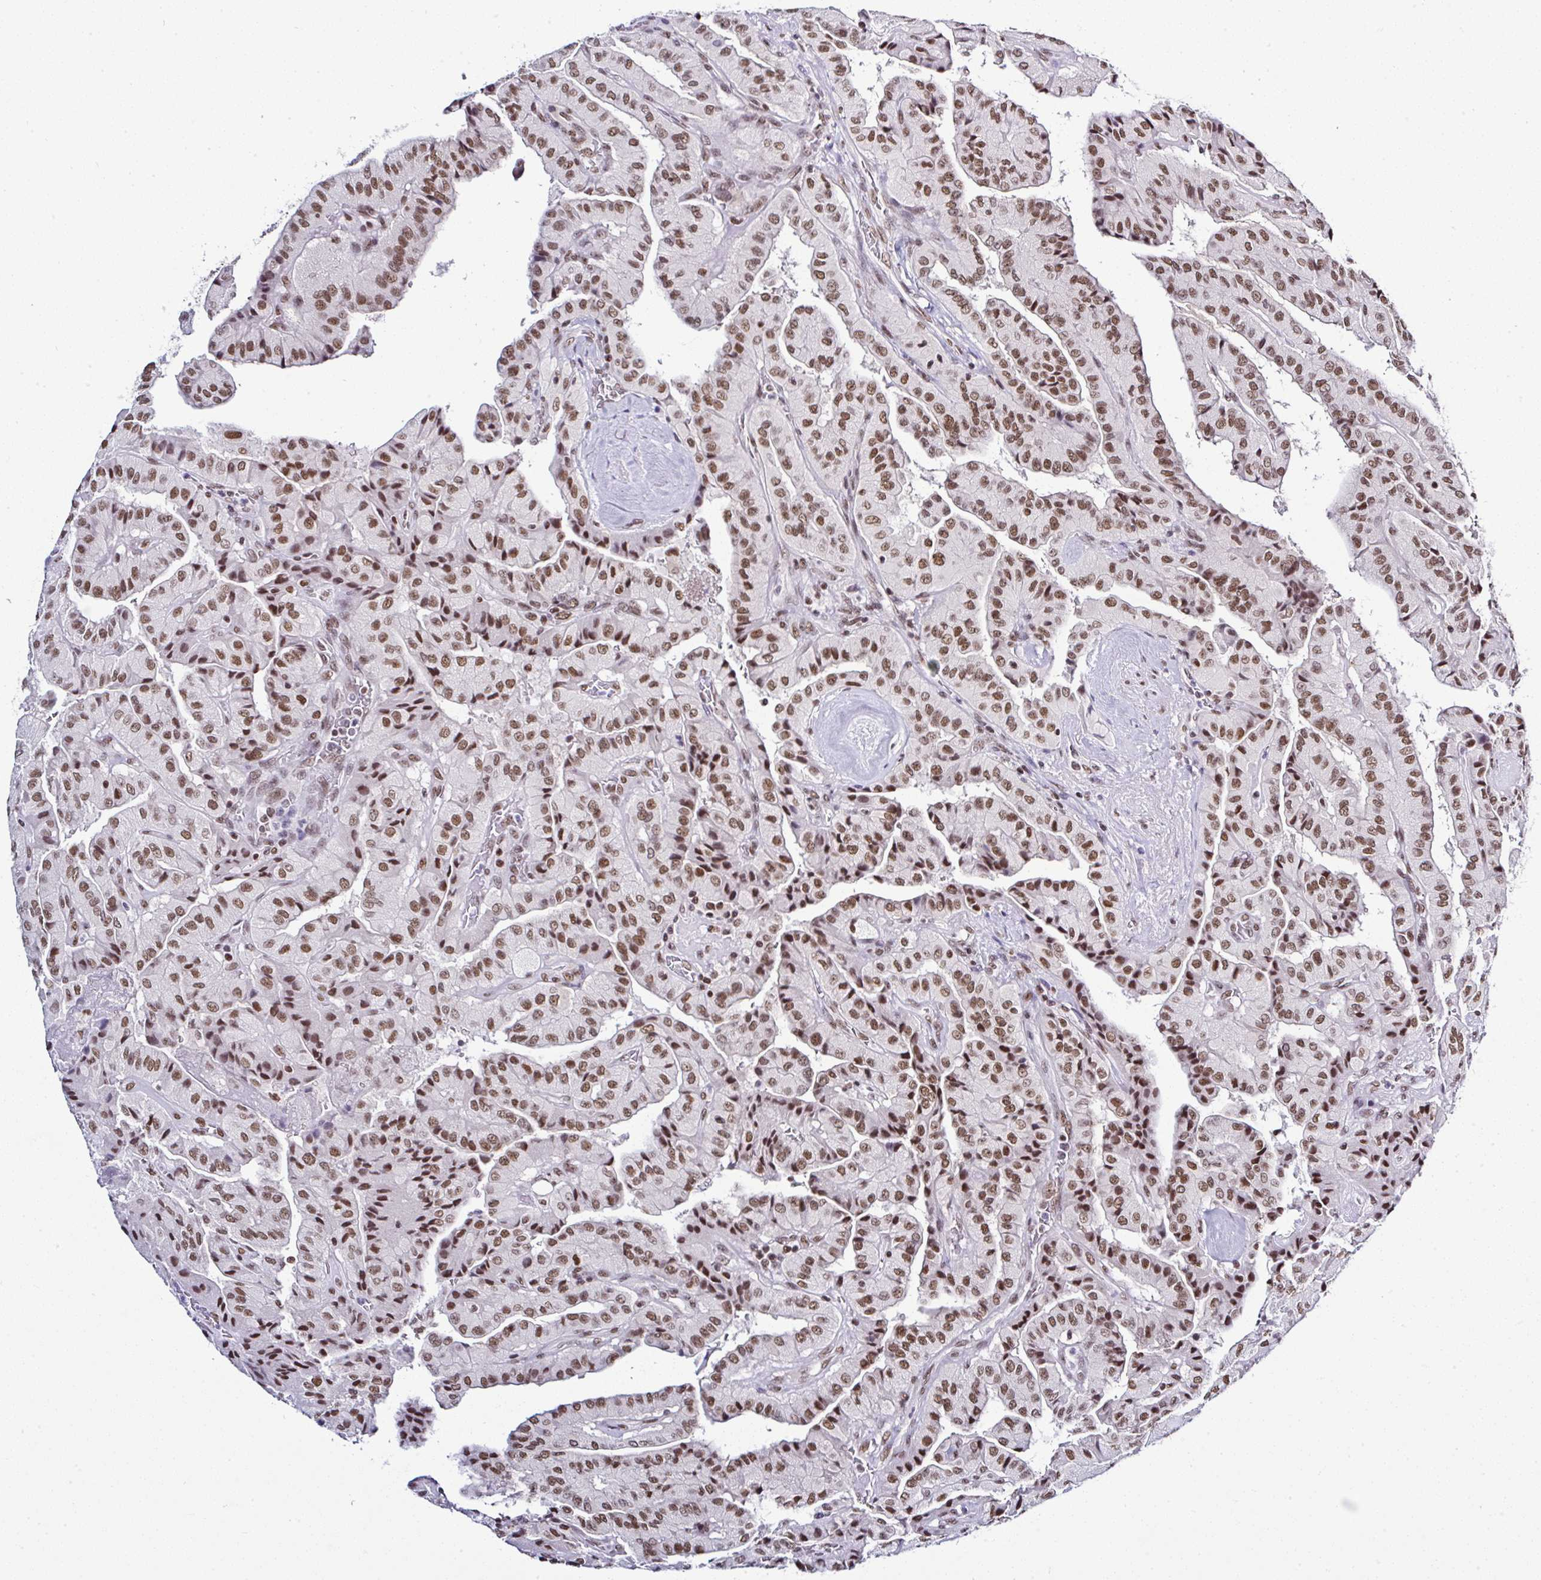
{"staining": {"intensity": "moderate", "quantity": ">75%", "location": "nuclear"}, "tissue": "thyroid cancer", "cell_type": "Tumor cells", "image_type": "cancer", "snomed": [{"axis": "morphology", "description": "Normal tissue, NOS"}, {"axis": "morphology", "description": "Papillary adenocarcinoma, NOS"}, {"axis": "topography", "description": "Thyroid gland"}], "caption": "Thyroid cancer (papillary adenocarcinoma) tissue shows moderate nuclear positivity in about >75% of tumor cells, visualized by immunohistochemistry.", "gene": "DR1", "patient": {"sex": "female", "age": 59}}